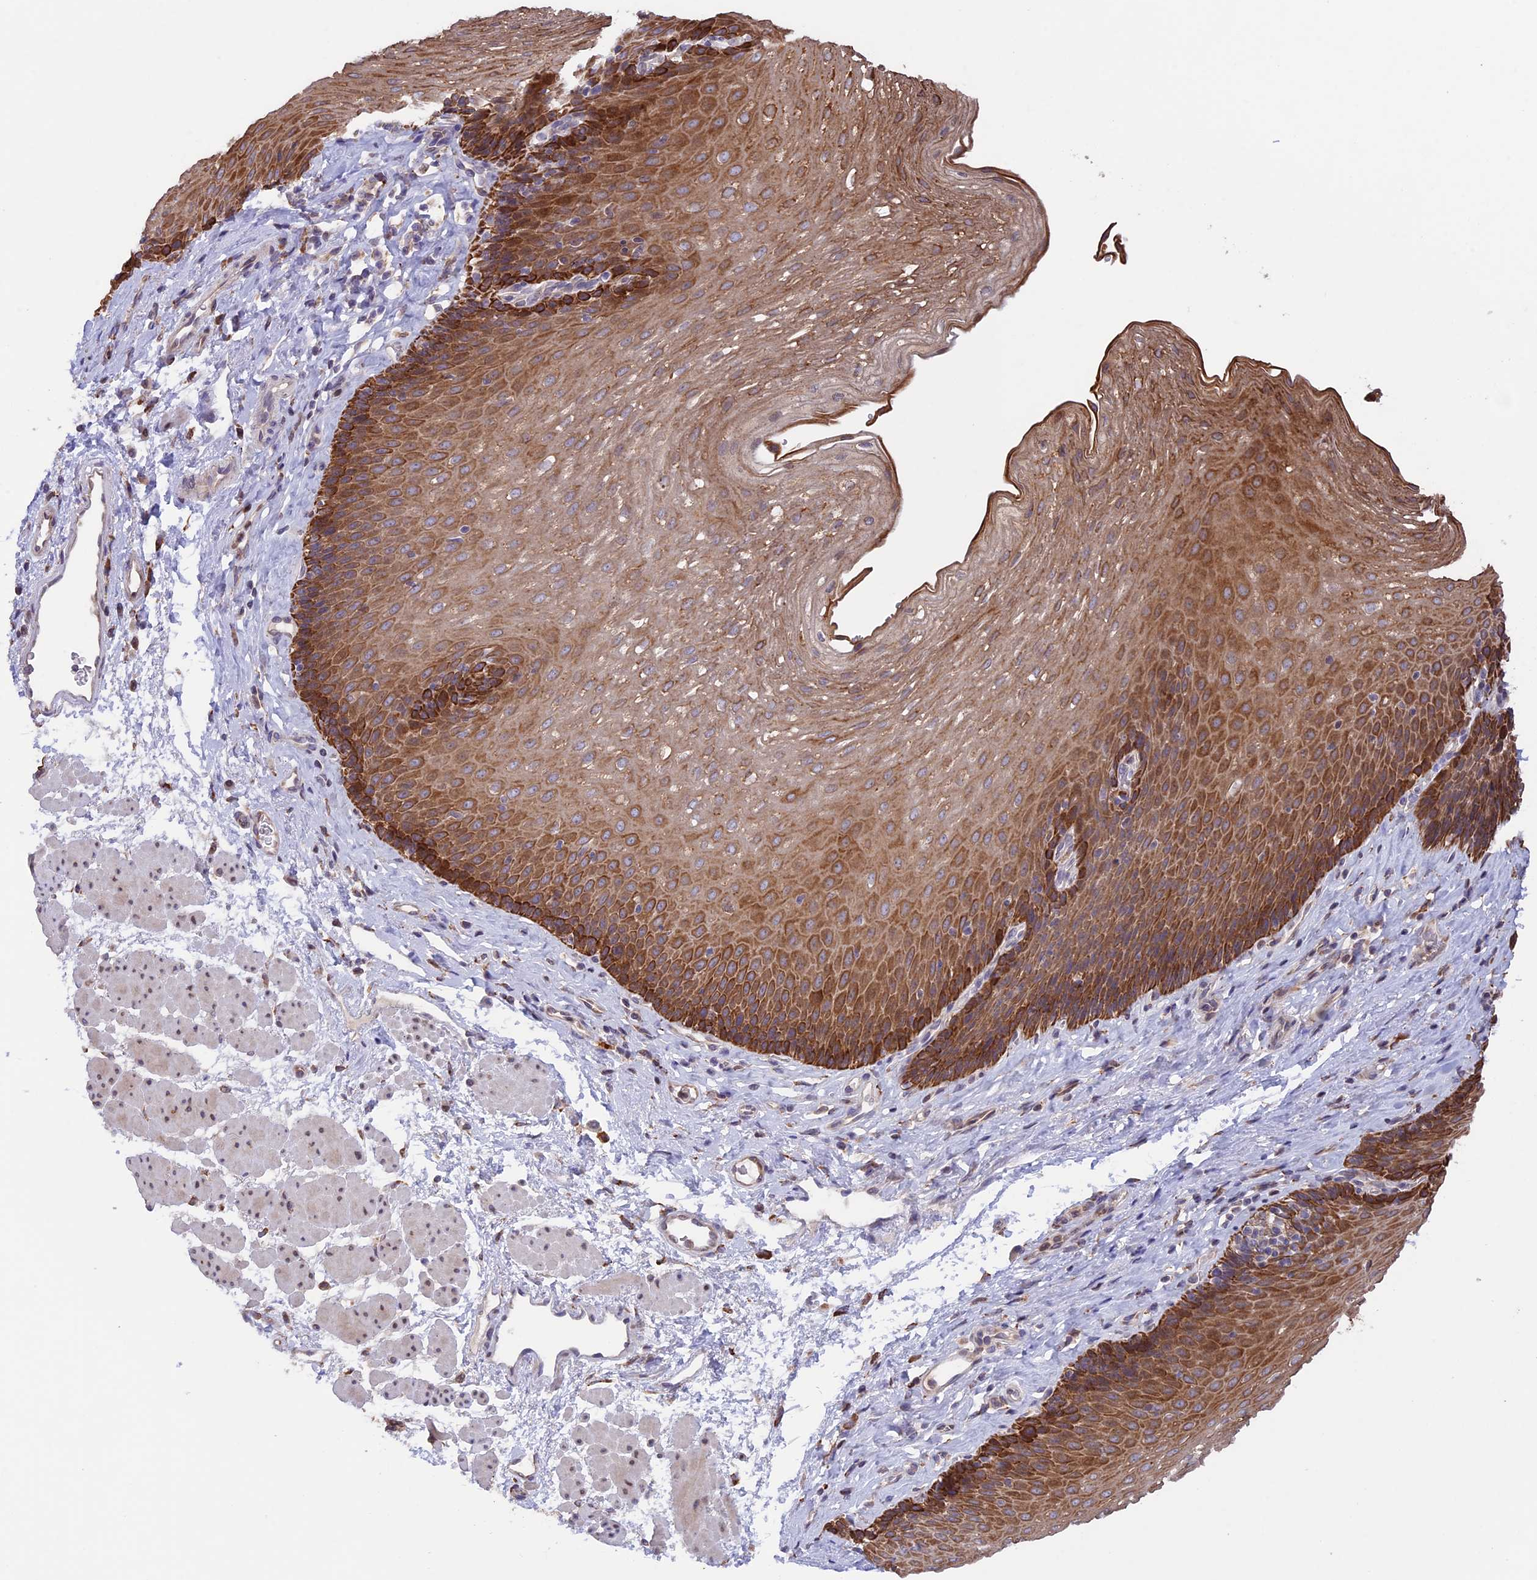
{"staining": {"intensity": "moderate", "quantity": ">75%", "location": "cytoplasmic/membranous"}, "tissue": "esophagus", "cell_type": "Squamous epithelial cells", "image_type": "normal", "snomed": [{"axis": "morphology", "description": "Normal tissue, NOS"}, {"axis": "topography", "description": "Esophagus"}], "caption": "Squamous epithelial cells exhibit medium levels of moderate cytoplasmic/membranous expression in about >75% of cells in normal esophagus.", "gene": "DMRTA2", "patient": {"sex": "female", "age": 66}}